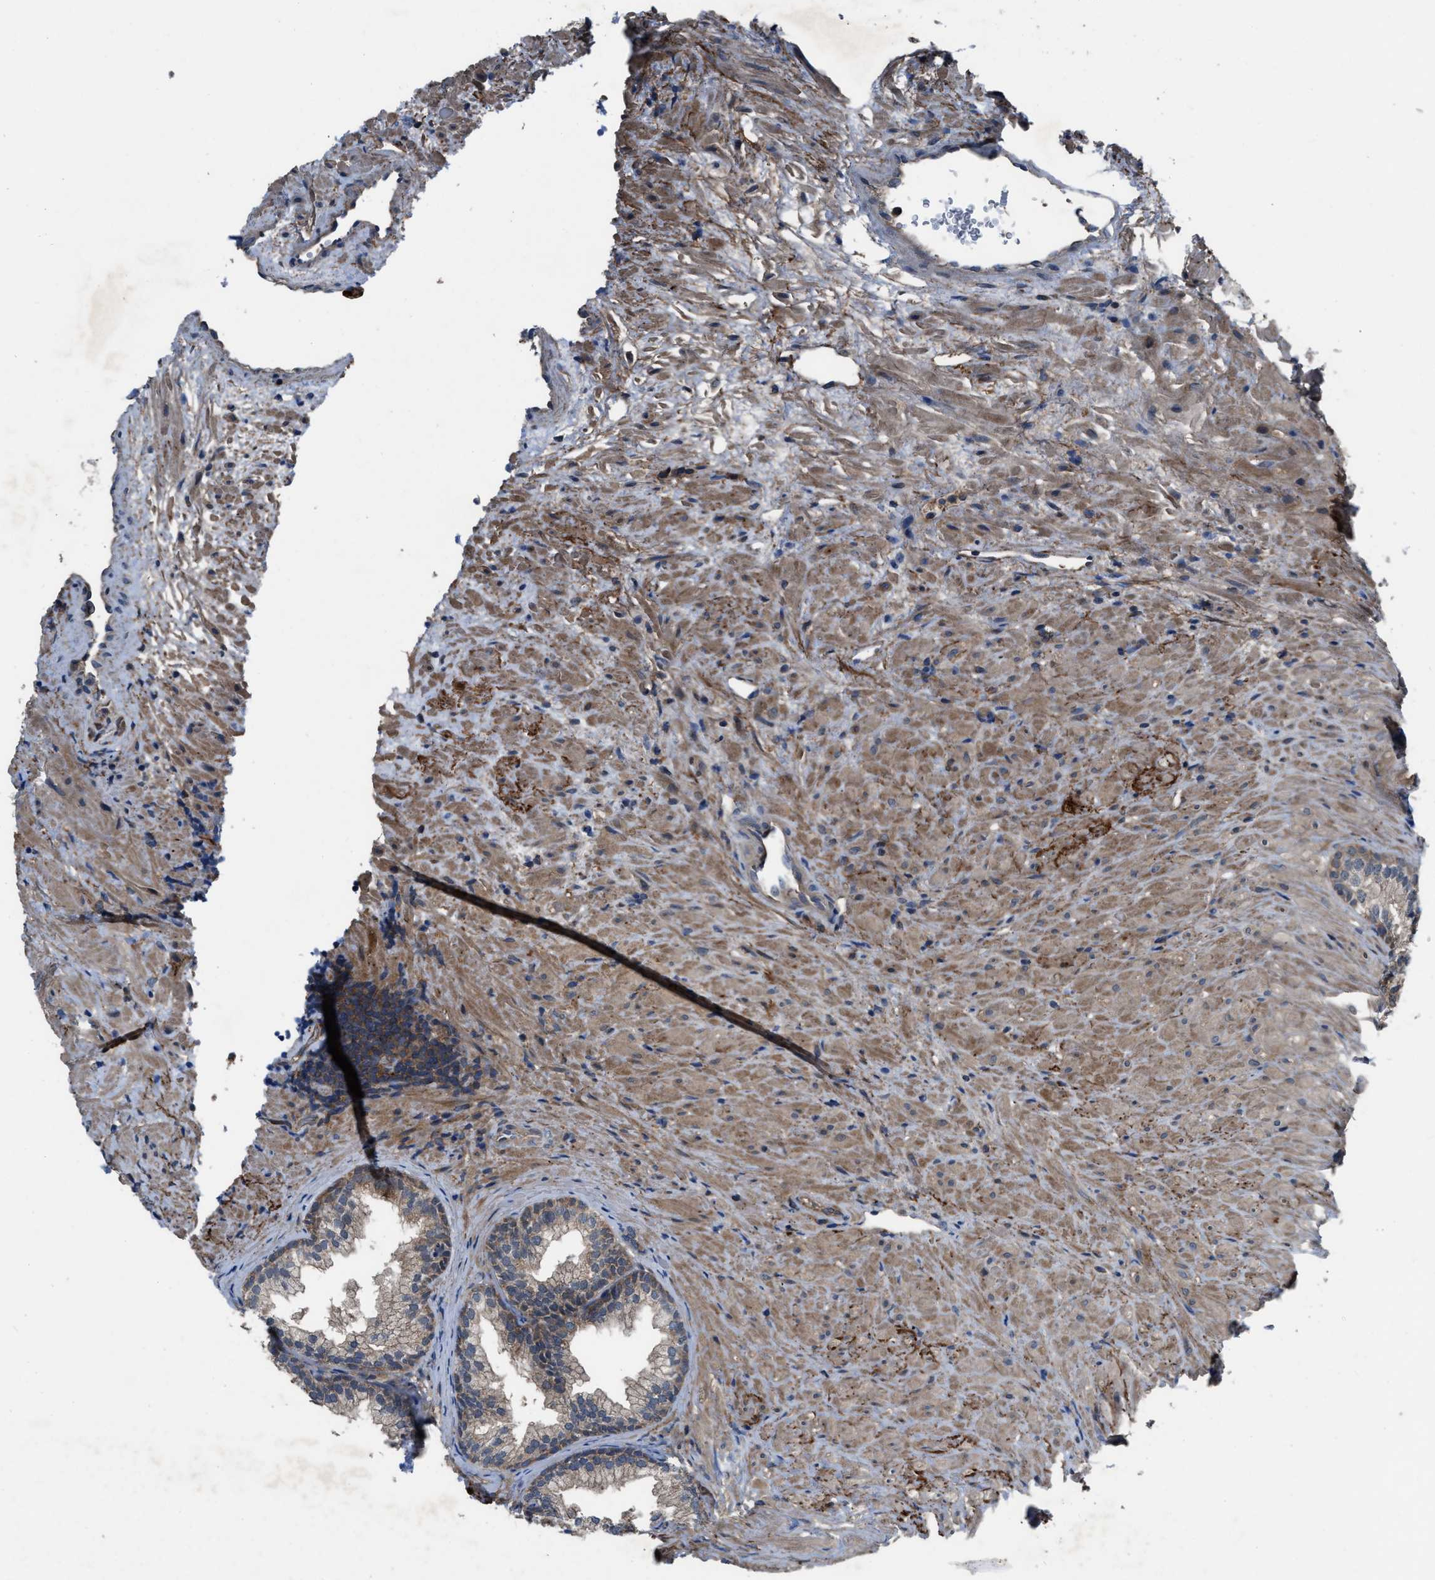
{"staining": {"intensity": "moderate", "quantity": "25%-75%", "location": "cytoplasmic/membranous"}, "tissue": "prostate", "cell_type": "Glandular cells", "image_type": "normal", "snomed": [{"axis": "morphology", "description": "Normal tissue, NOS"}, {"axis": "topography", "description": "Prostate"}], "caption": "Immunohistochemical staining of unremarkable prostate displays moderate cytoplasmic/membranous protein positivity in about 25%-75% of glandular cells. The staining was performed using DAB, with brown indicating positive protein expression. Nuclei are stained blue with hematoxylin.", "gene": "USP25", "patient": {"sex": "male", "age": 76}}